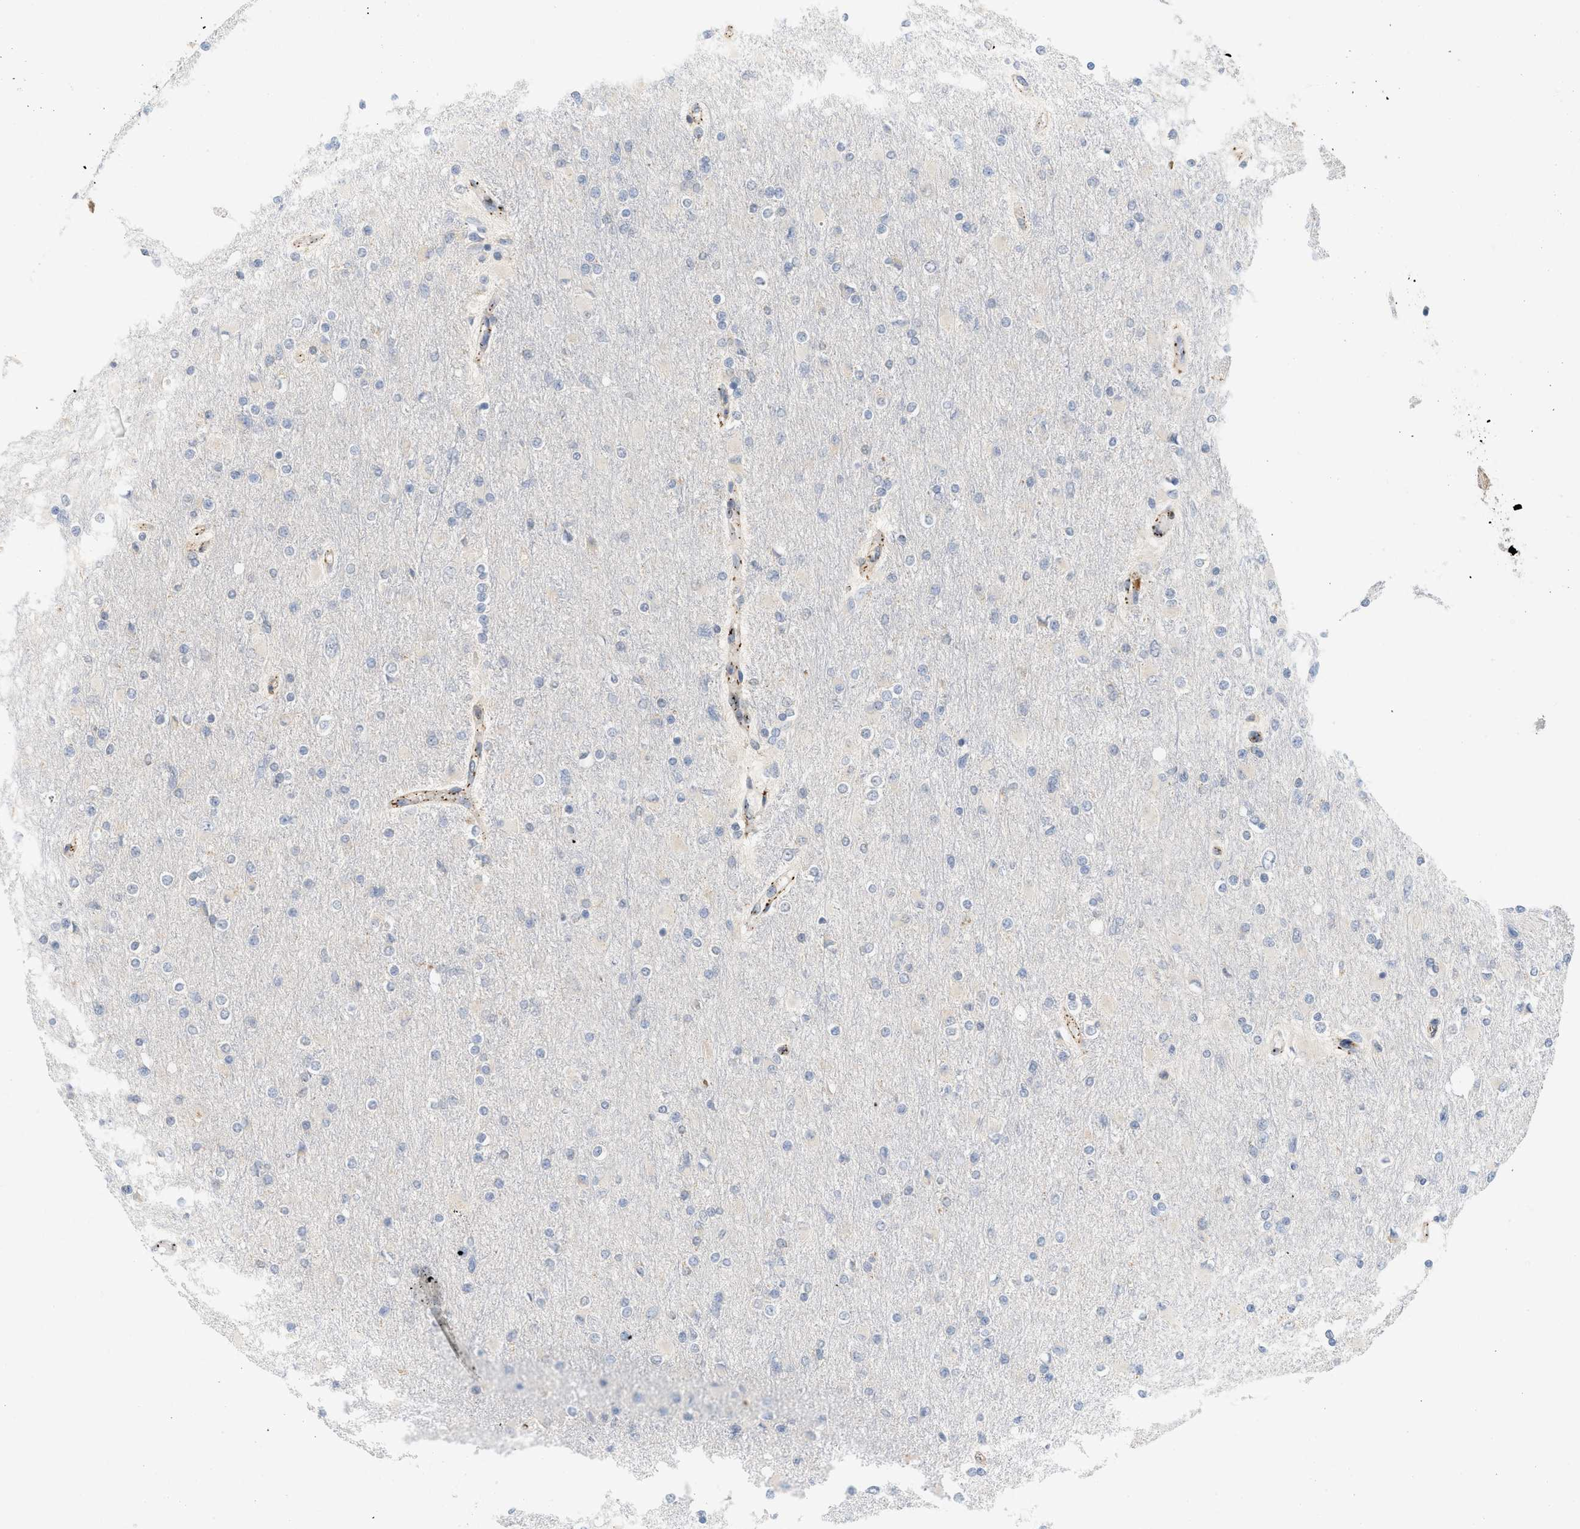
{"staining": {"intensity": "negative", "quantity": "none", "location": "none"}, "tissue": "glioma", "cell_type": "Tumor cells", "image_type": "cancer", "snomed": [{"axis": "morphology", "description": "Glioma, malignant, High grade"}, {"axis": "topography", "description": "Cerebral cortex"}], "caption": "Tumor cells are negative for protein expression in human glioma.", "gene": "SVOP", "patient": {"sex": "female", "age": 36}}